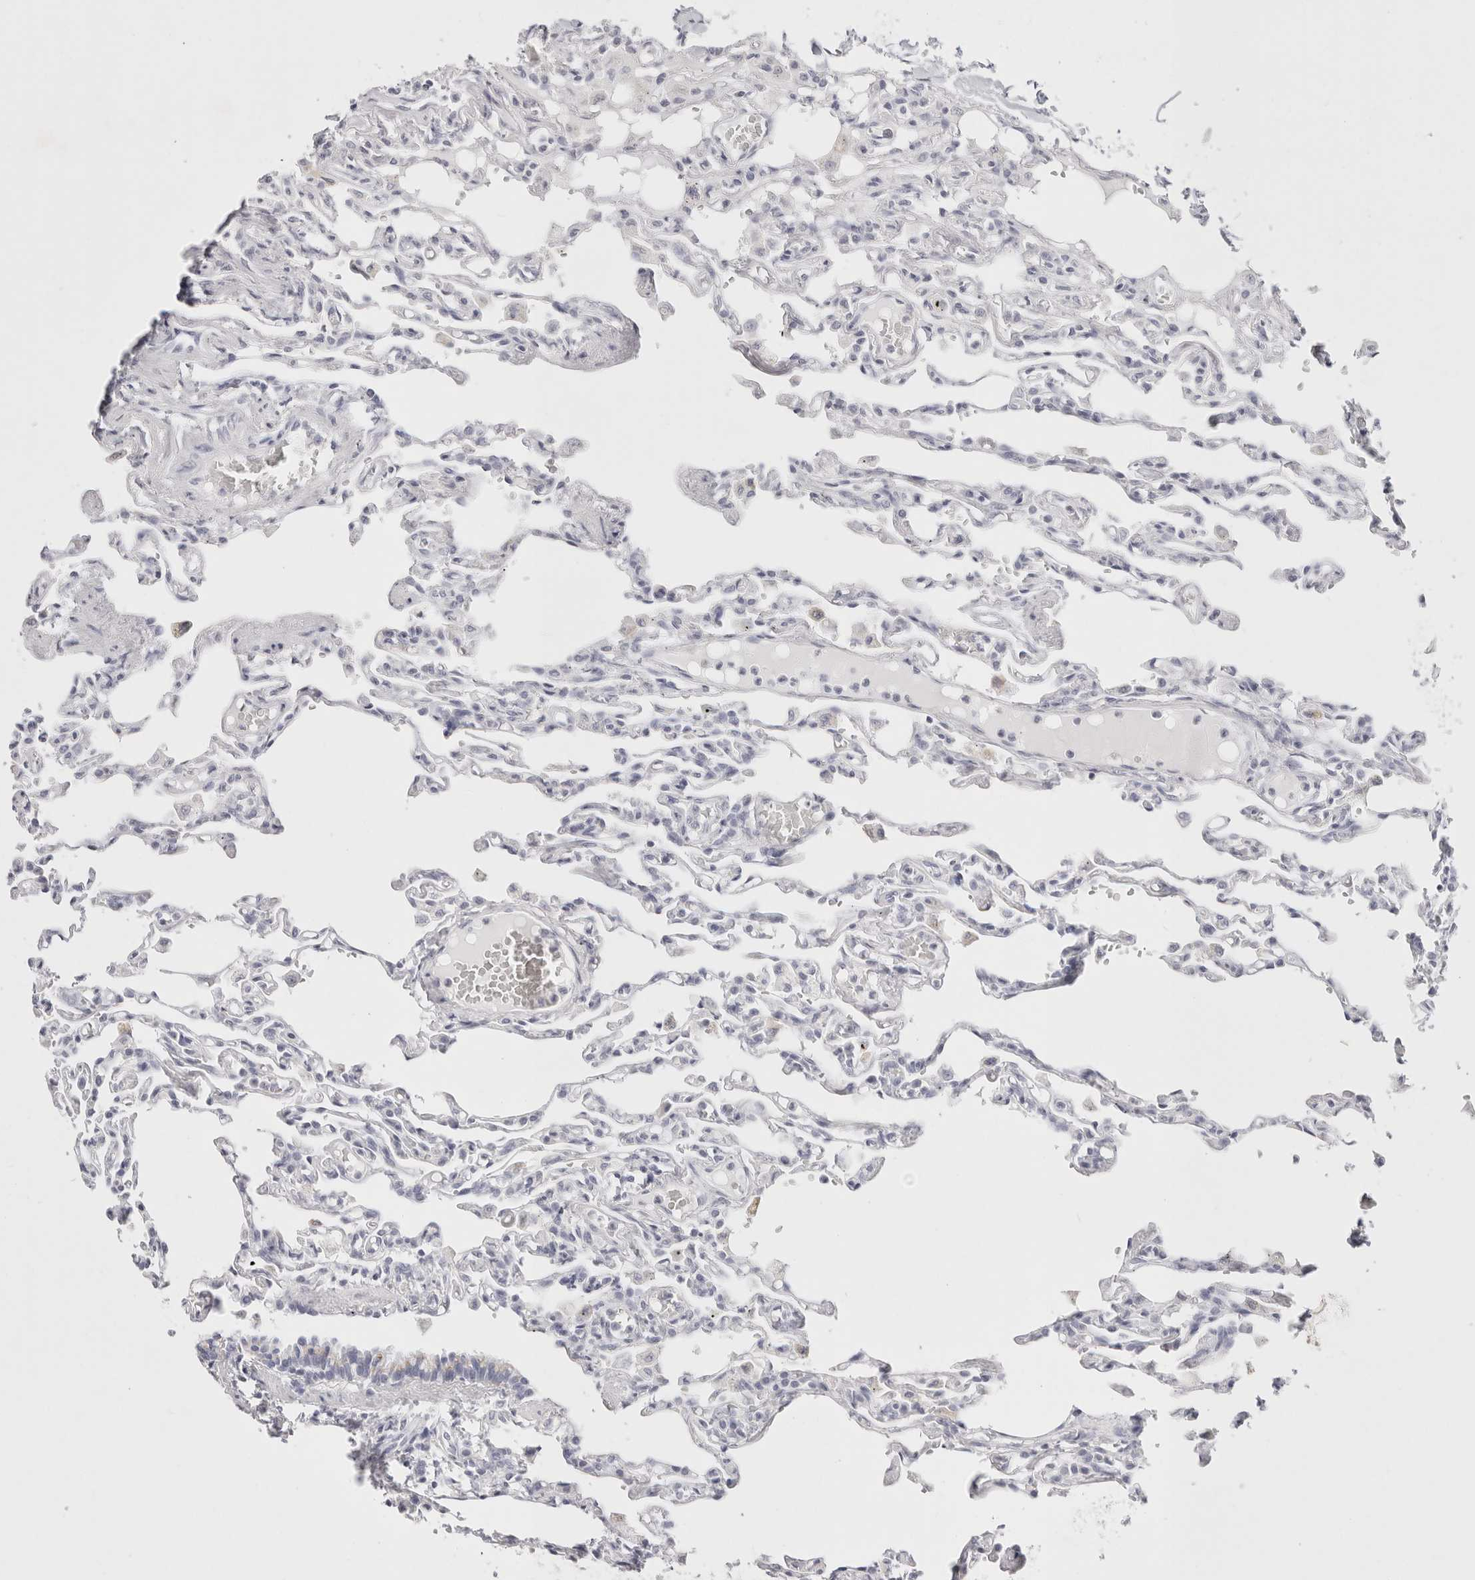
{"staining": {"intensity": "negative", "quantity": "none", "location": "none"}, "tissue": "lung", "cell_type": "Alveolar cells", "image_type": "normal", "snomed": [{"axis": "morphology", "description": "Normal tissue, NOS"}, {"axis": "topography", "description": "Lung"}], "caption": "This is an IHC photomicrograph of unremarkable lung. There is no expression in alveolar cells.", "gene": "GARIN1A", "patient": {"sex": "male", "age": 21}}